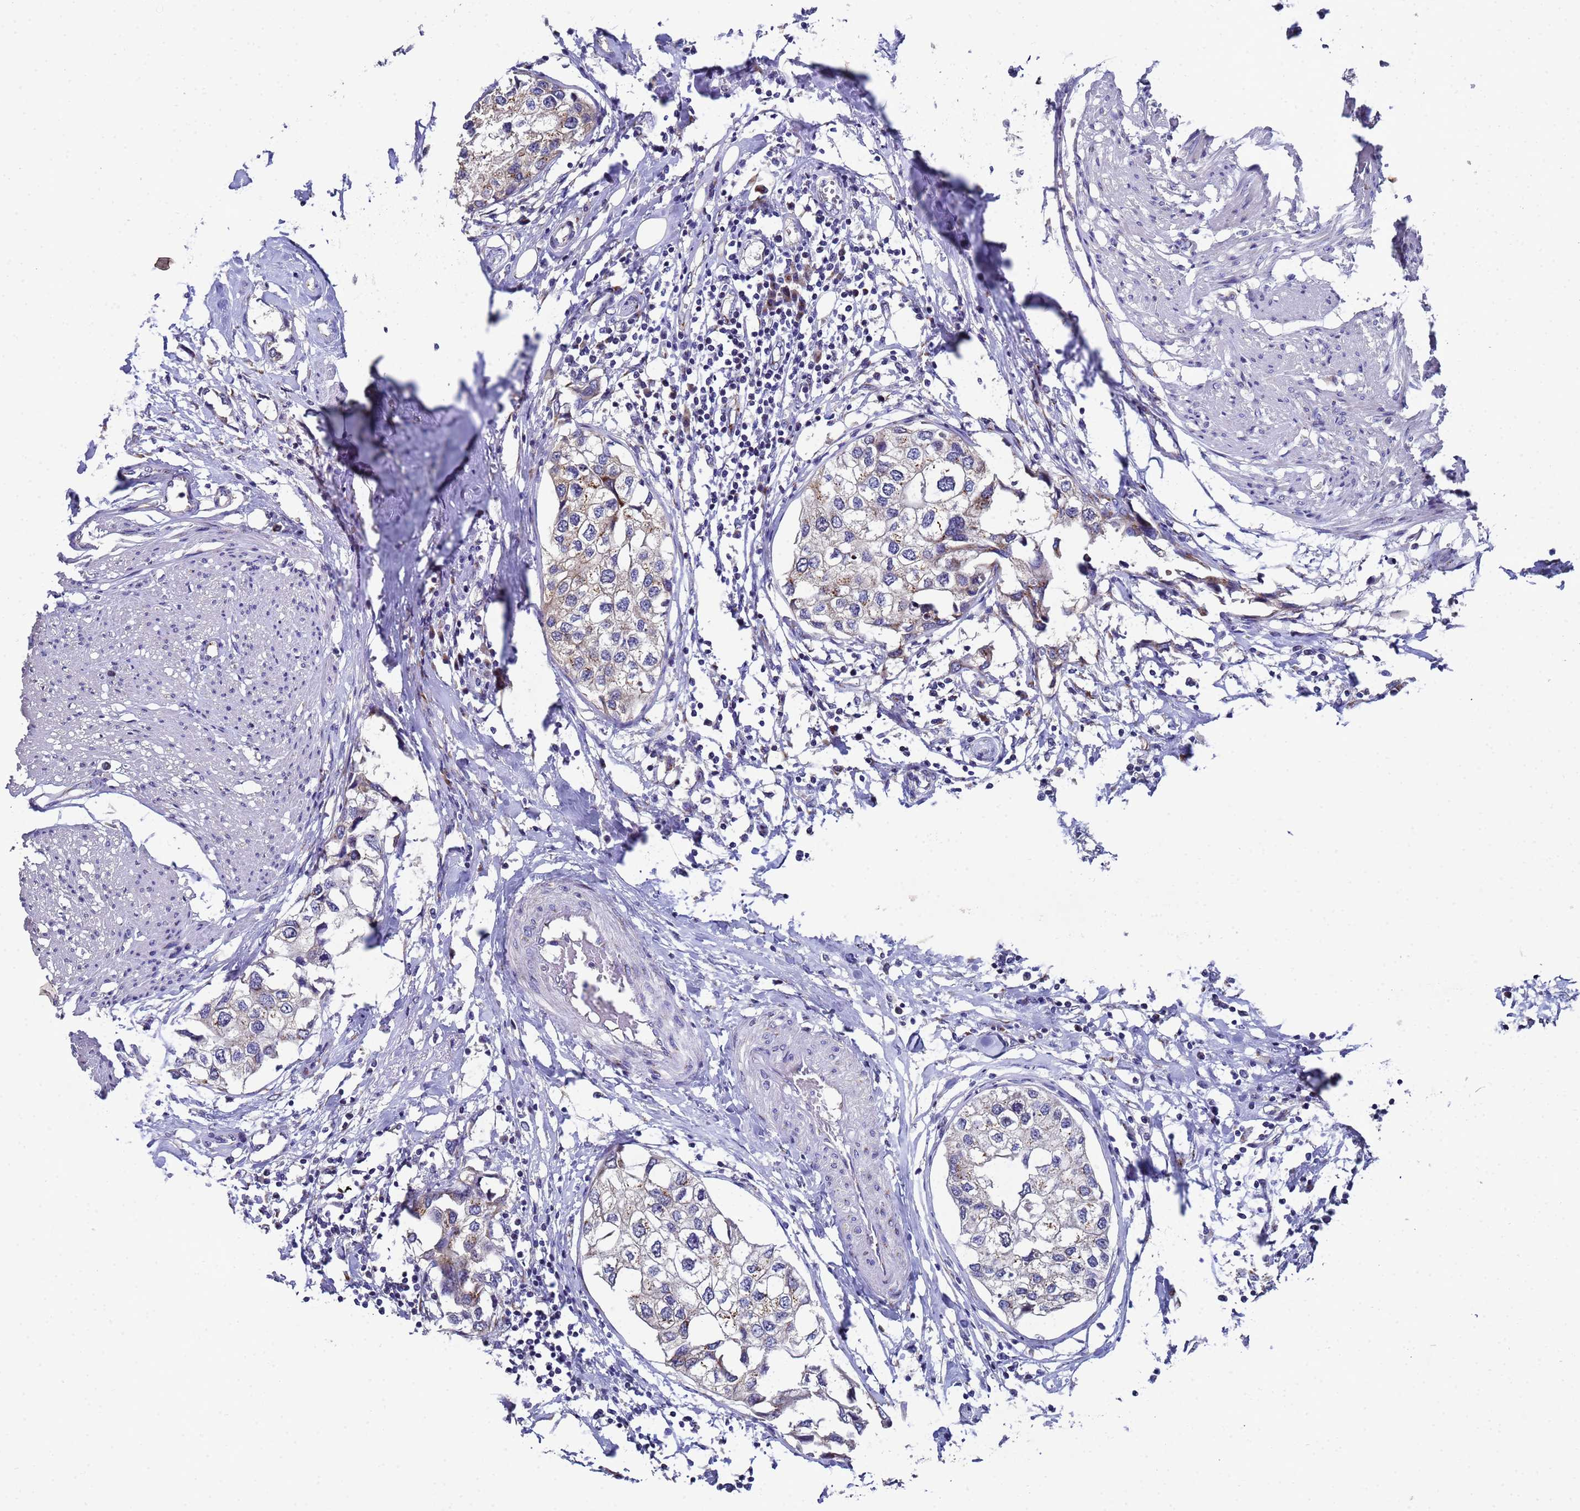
{"staining": {"intensity": "weak", "quantity": "<25%", "location": "cytoplasmic/membranous"}, "tissue": "urothelial cancer", "cell_type": "Tumor cells", "image_type": "cancer", "snomed": [{"axis": "morphology", "description": "Urothelial carcinoma, High grade"}, {"axis": "topography", "description": "Urinary bladder"}], "caption": "Human urothelial cancer stained for a protein using IHC demonstrates no expression in tumor cells.", "gene": "NSUN6", "patient": {"sex": "male", "age": 64}}